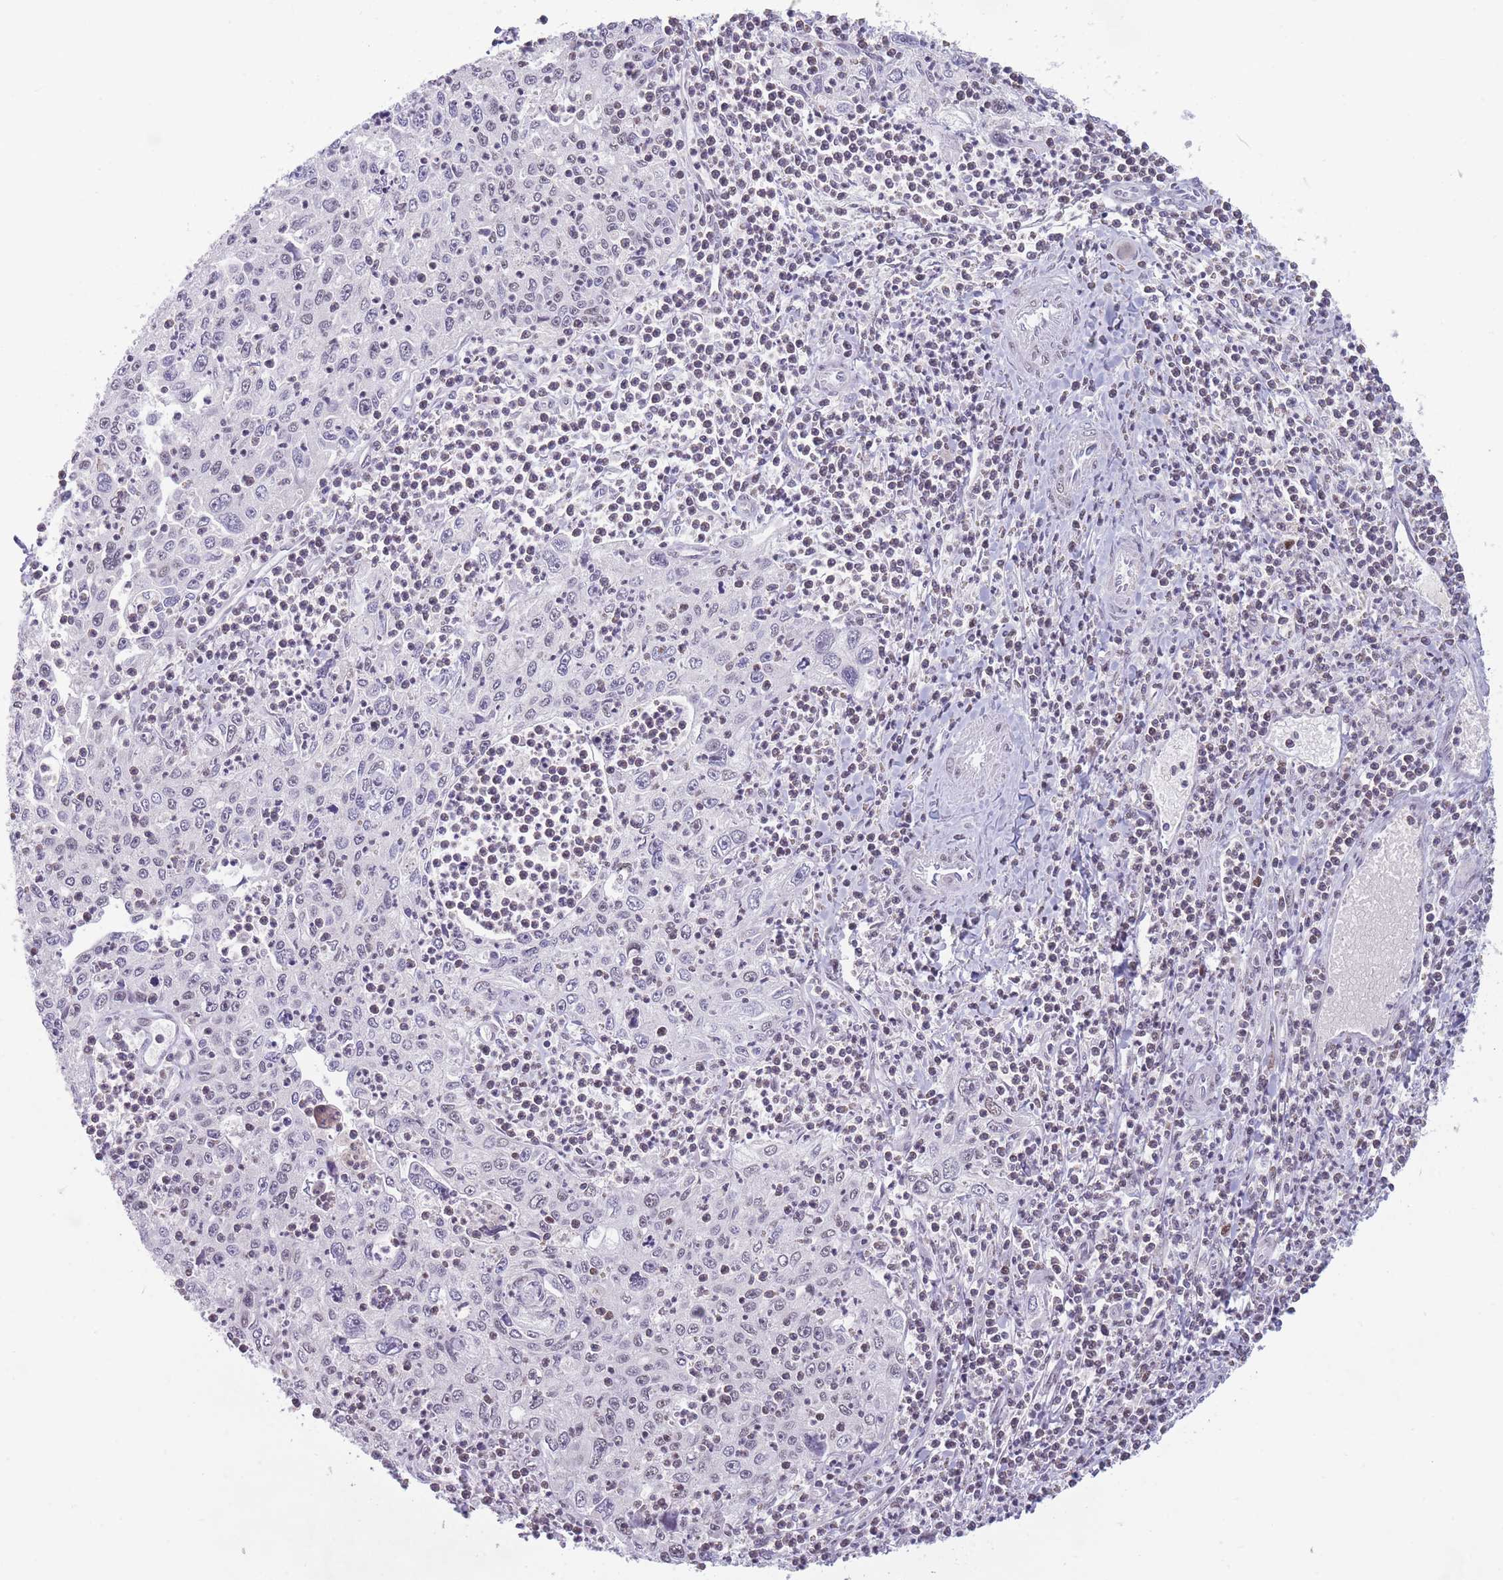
{"staining": {"intensity": "negative", "quantity": "none", "location": "none"}, "tissue": "cervical cancer", "cell_type": "Tumor cells", "image_type": "cancer", "snomed": [{"axis": "morphology", "description": "Squamous cell carcinoma, NOS"}, {"axis": "topography", "description": "Cervix"}], "caption": "Immunohistochemical staining of human cervical cancer (squamous cell carcinoma) demonstrates no significant positivity in tumor cells.", "gene": "ARID3B", "patient": {"sex": "female", "age": 30}}